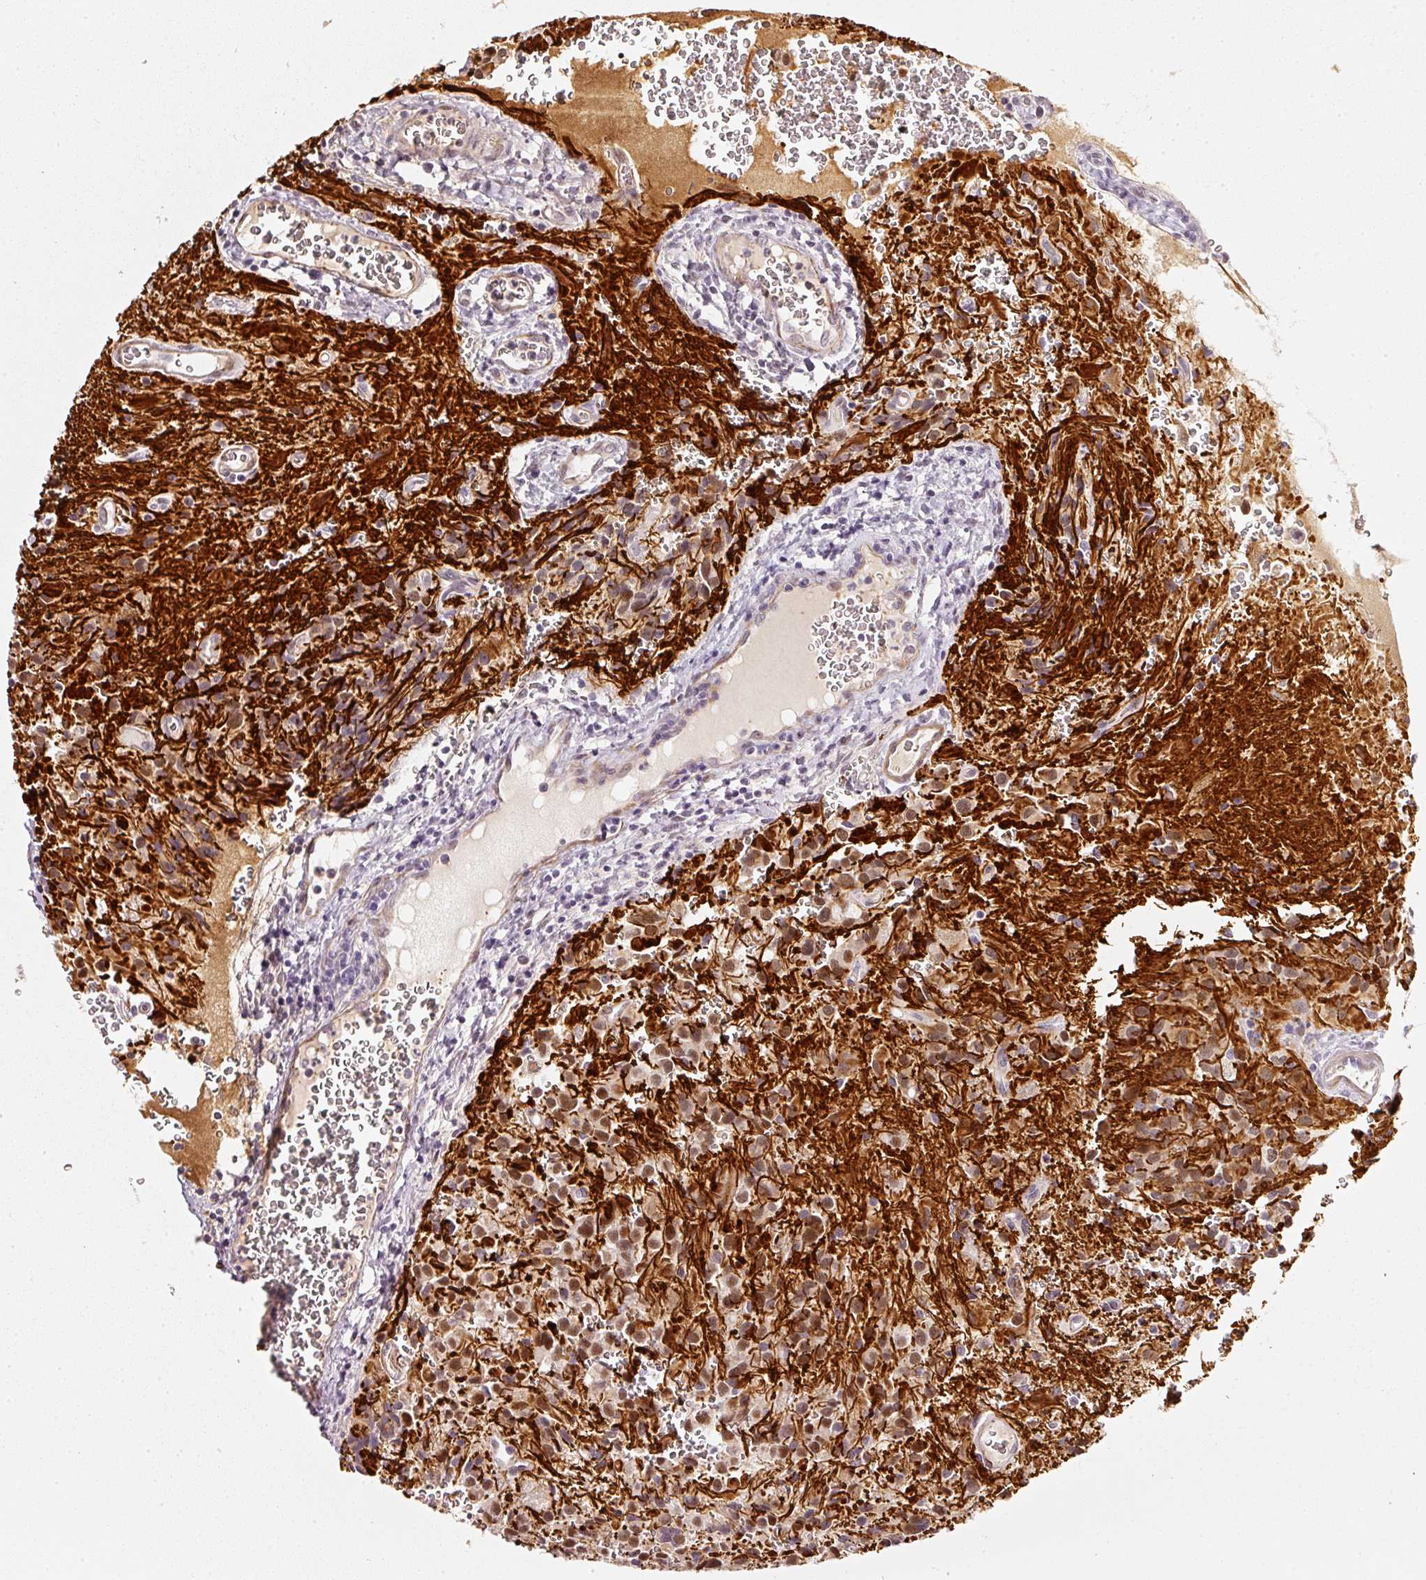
{"staining": {"intensity": "strong", "quantity": ">75%", "location": "nuclear"}, "tissue": "glioma", "cell_type": "Tumor cells", "image_type": "cancer", "snomed": [{"axis": "morphology", "description": "Glioma, malignant, Low grade"}, {"axis": "topography", "description": "Brain"}], "caption": "Tumor cells demonstrate strong nuclear staining in about >75% of cells in glioma.", "gene": "TOGARAM1", "patient": {"sex": "male", "age": 56}}